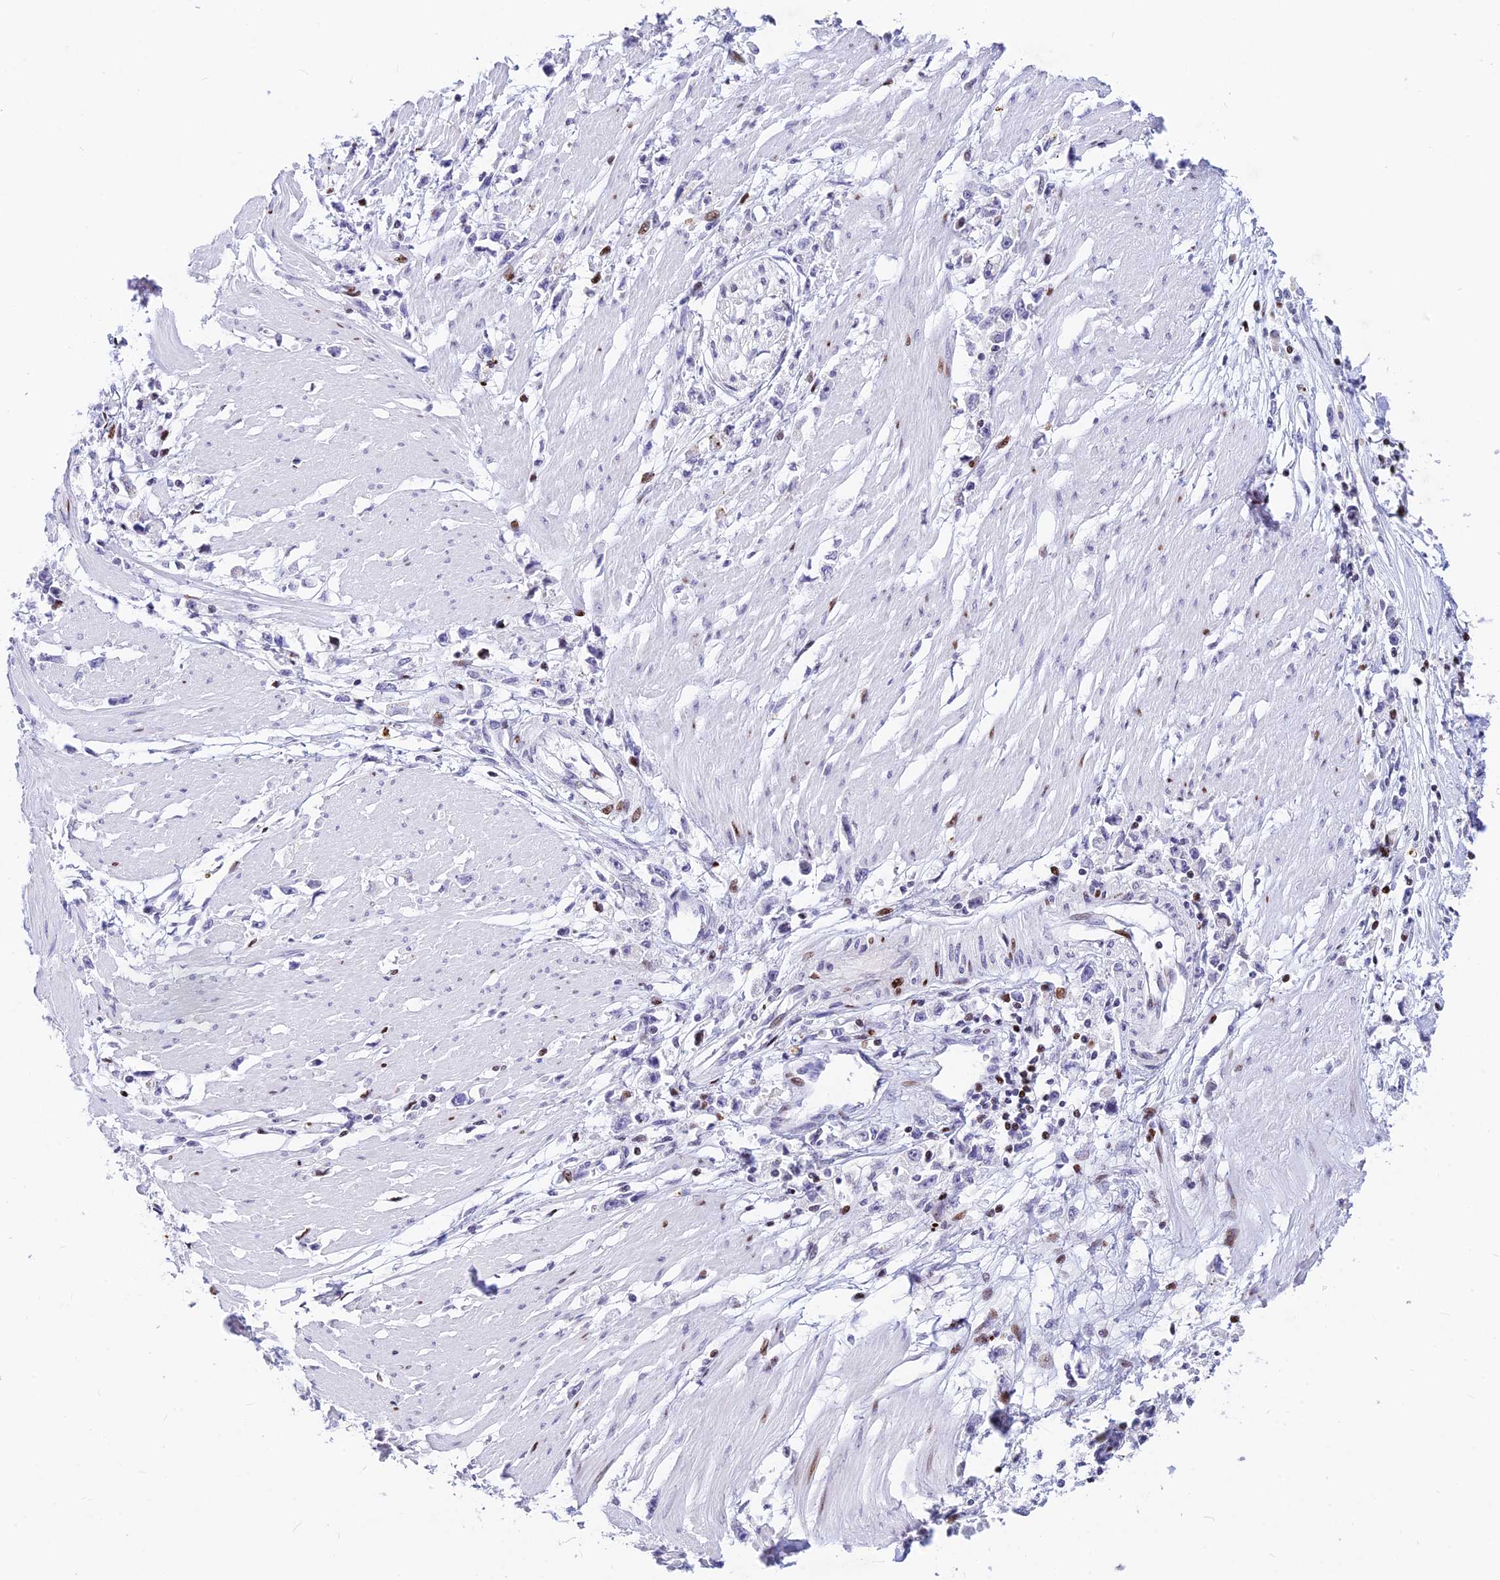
{"staining": {"intensity": "negative", "quantity": "none", "location": "none"}, "tissue": "stomach cancer", "cell_type": "Tumor cells", "image_type": "cancer", "snomed": [{"axis": "morphology", "description": "Adenocarcinoma, NOS"}, {"axis": "topography", "description": "Stomach"}], "caption": "There is no significant staining in tumor cells of stomach cancer.", "gene": "PRPS1", "patient": {"sex": "female", "age": 59}}